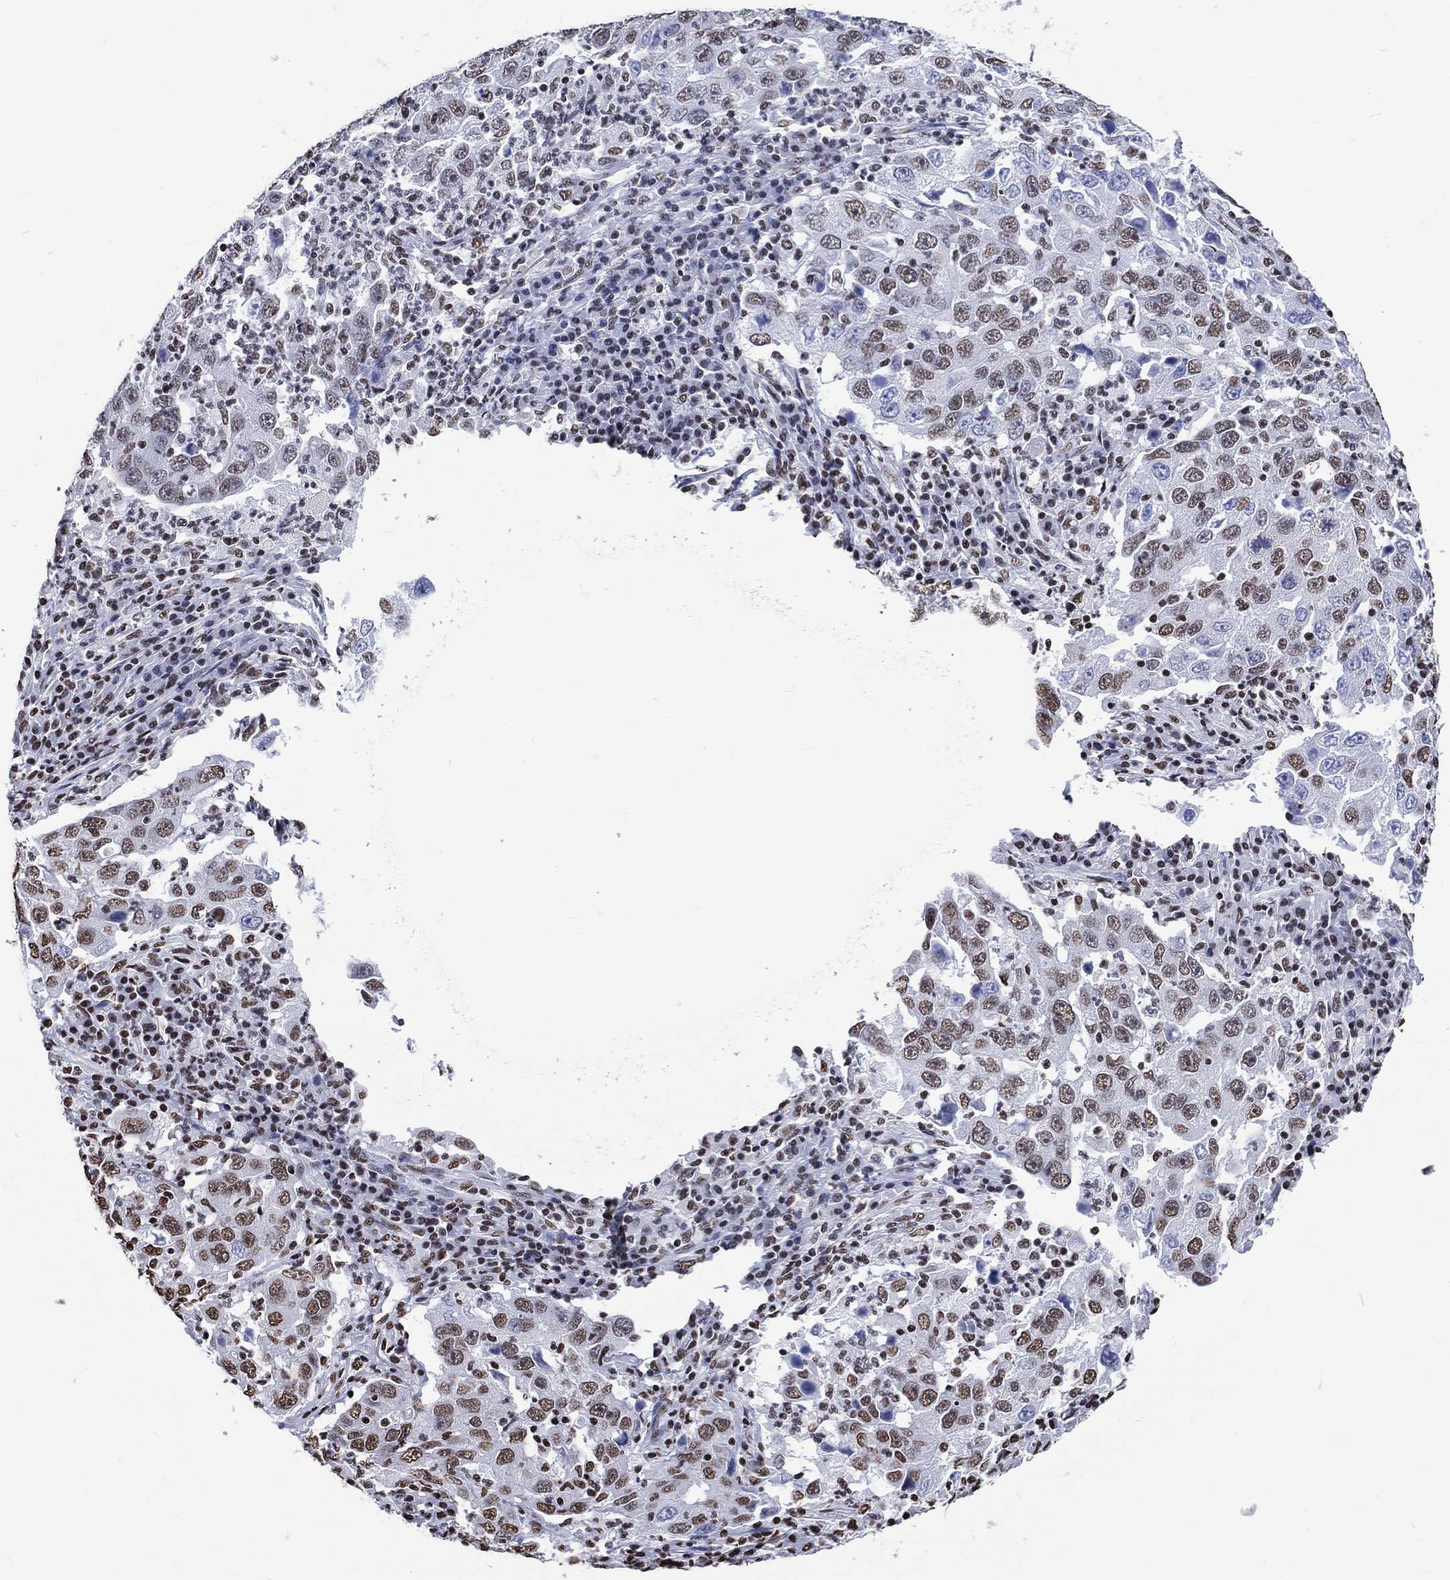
{"staining": {"intensity": "moderate", "quantity": "25%-75%", "location": "nuclear"}, "tissue": "lung cancer", "cell_type": "Tumor cells", "image_type": "cancer", "snomed": [{"axis": "morphology", "description": "Adenocarcinoma, NOS"}, {"axis": "topography", "description": "Lung"}], "caption": "Immunohistochemistry (IHC) of lung cancer (adenocarcinoma) reveals medium levels of moderate nuclear expression in about 25%-75% of tumor cells.", "gene": "RETREG2", "patient": {"sex": "male", "age": 73}}